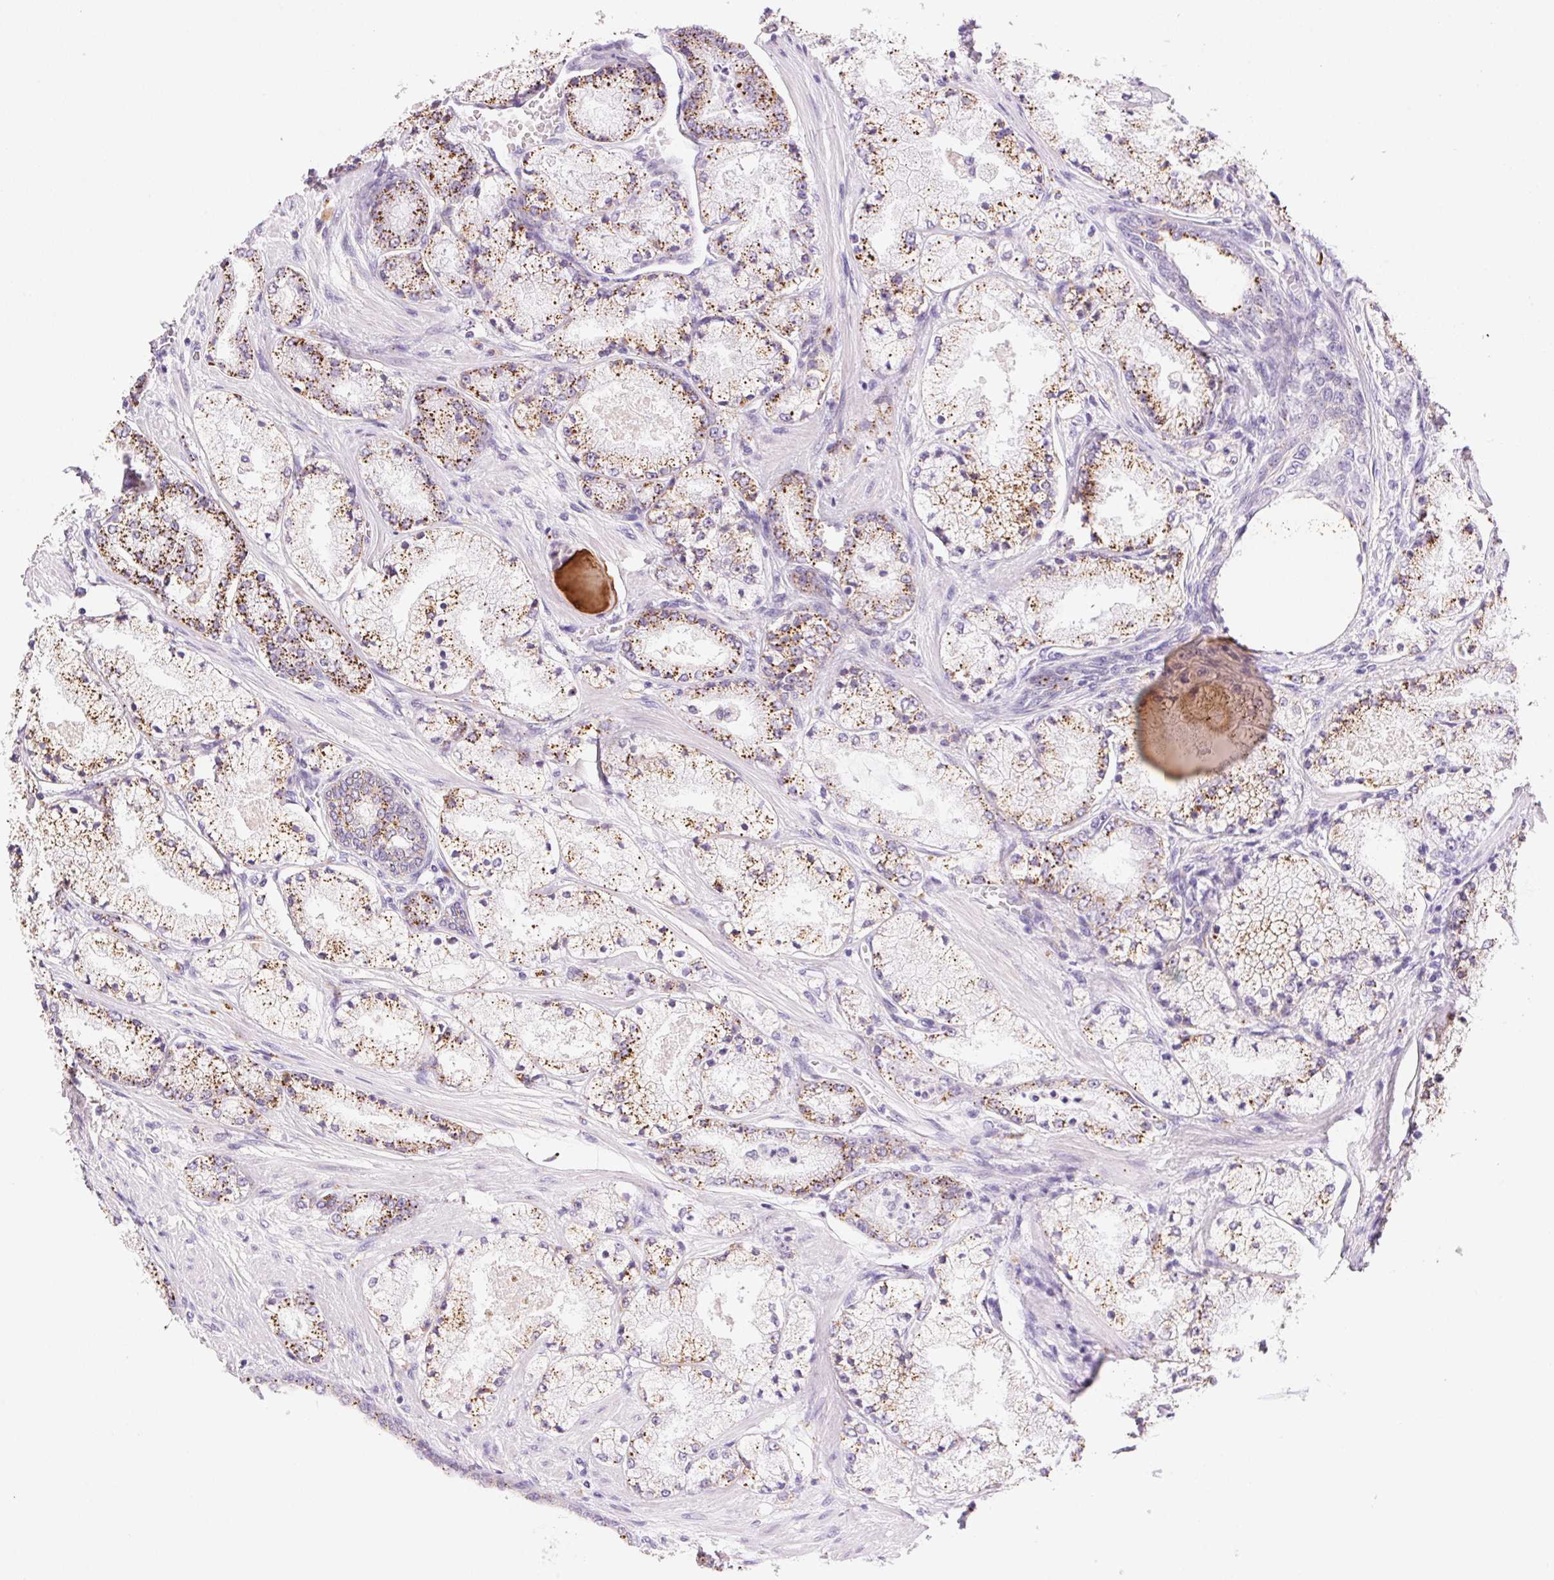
{"staining": {"intensity": "strong", "quantity": ">75%", "location": "cytoplasmic/membranous"}, "tissue": "prostate cancer", "cell_type": "Tumor cells", "image_type": "cancer", "snomed": [{"axis": "morphology", "description": "Adenocarcinoma, High grade"}, {"axis": "topography", "description": "Prostate"}], "caption": "Prostate high-grade adenocarcinoma stained with a brown dye displays strong cytoplasmic/membranous positive staining in approximately >75% of tumor cells.", "gene": "TEKT1", "patient": {"sex": "male", "age": 63}}